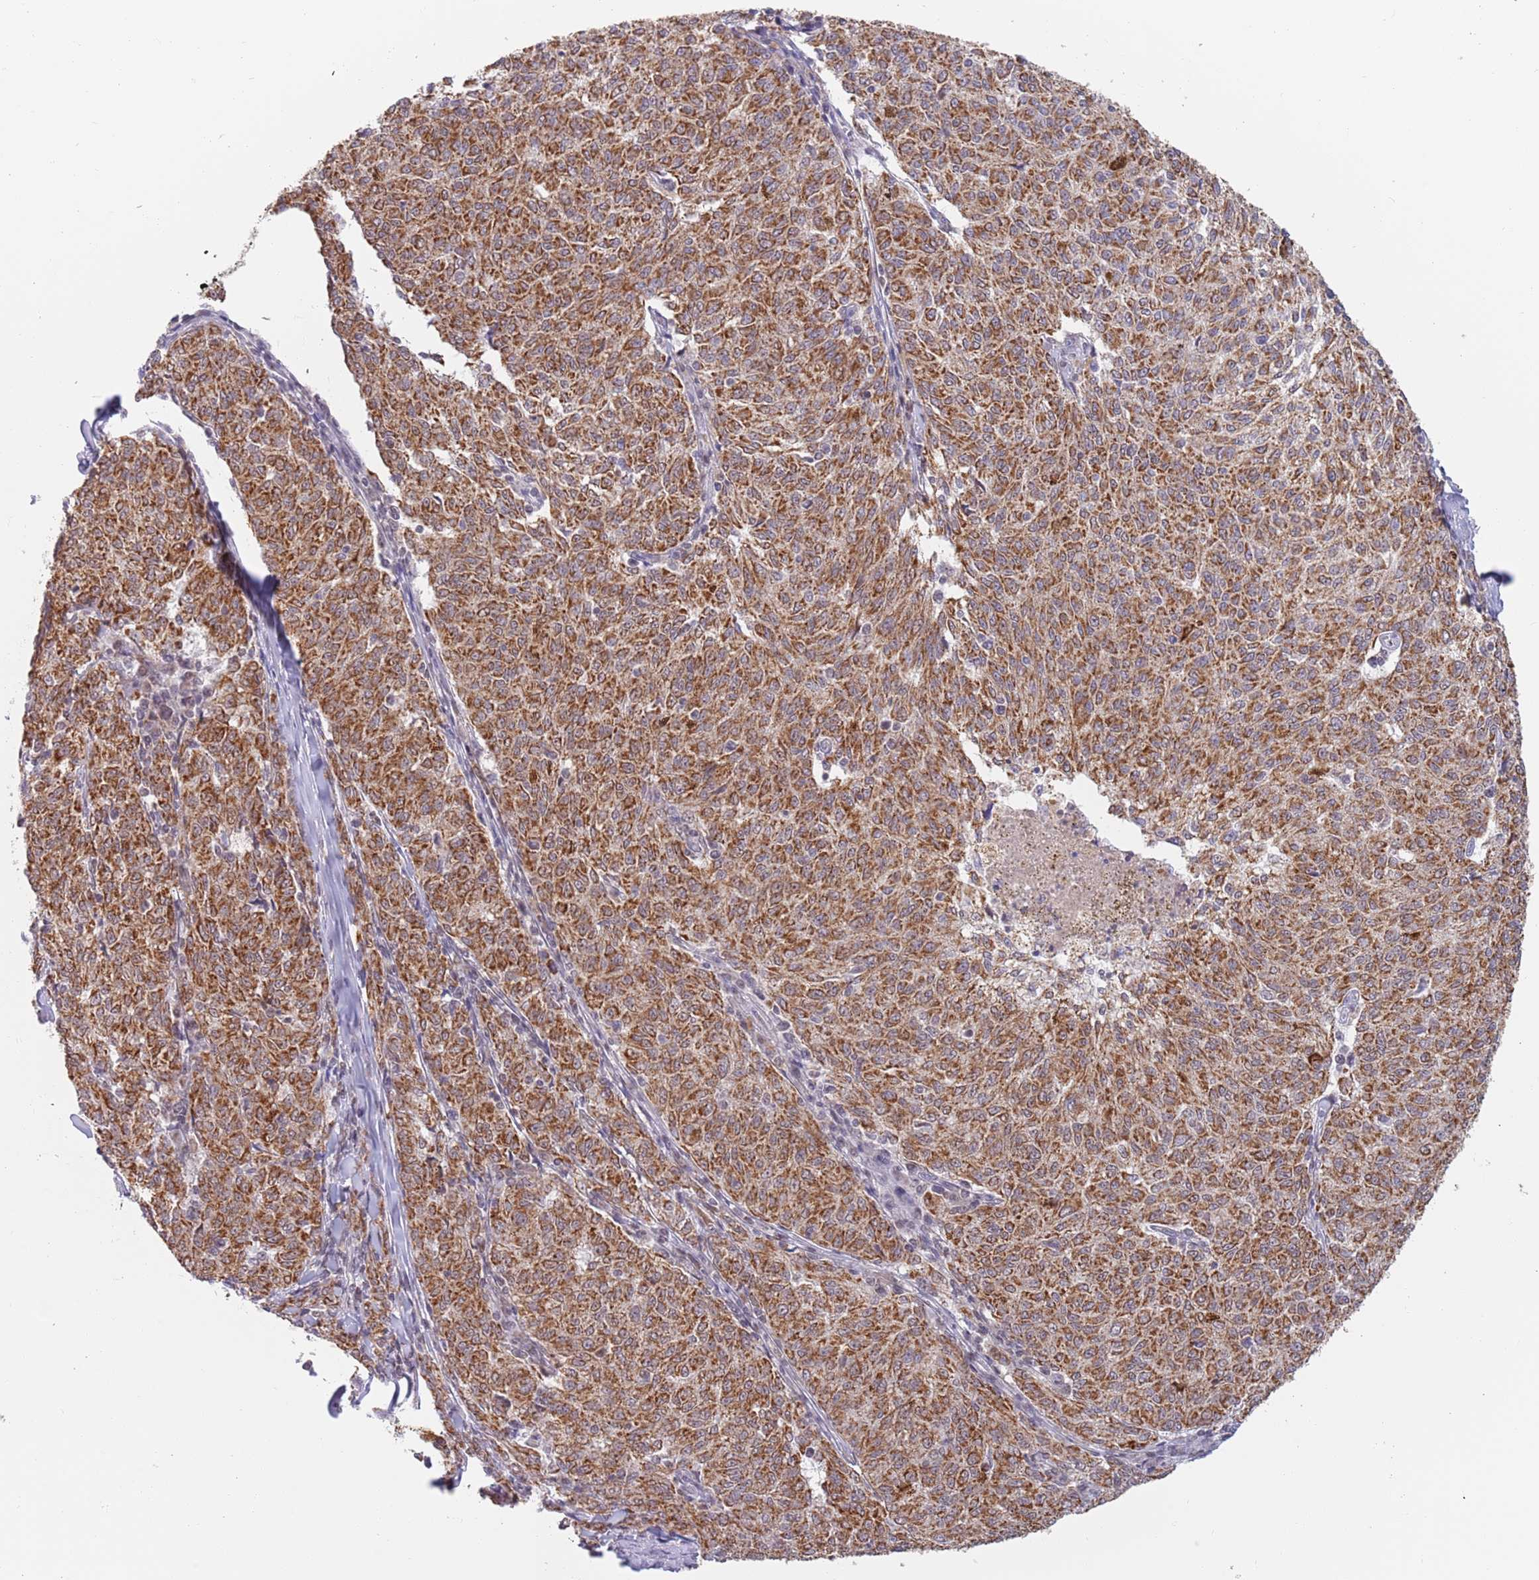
{"staining": {"intensity": "strong", "quantity": ">75%", "location": "cytoplasmic/membranous"}, "tissue": "melanoma", "cell_type": "Tumor cells", "image_type": "cancer", "snomed": [{"axis": "morphology", "description": "Malignant melanoma, NOS"}, {"axis": "topography", "description": "Skin"}], "caption": "This photomicrograph displays melanoma stained with immunohistochemistry (IHC) to label a protein in brown. The cytoplasmic/membranous of tumor cells show strong positivity for the protein. Nuclei are counter-stained blue.", "gene": "TIMM13", "patient": {"sex": "female", "age": 72}}